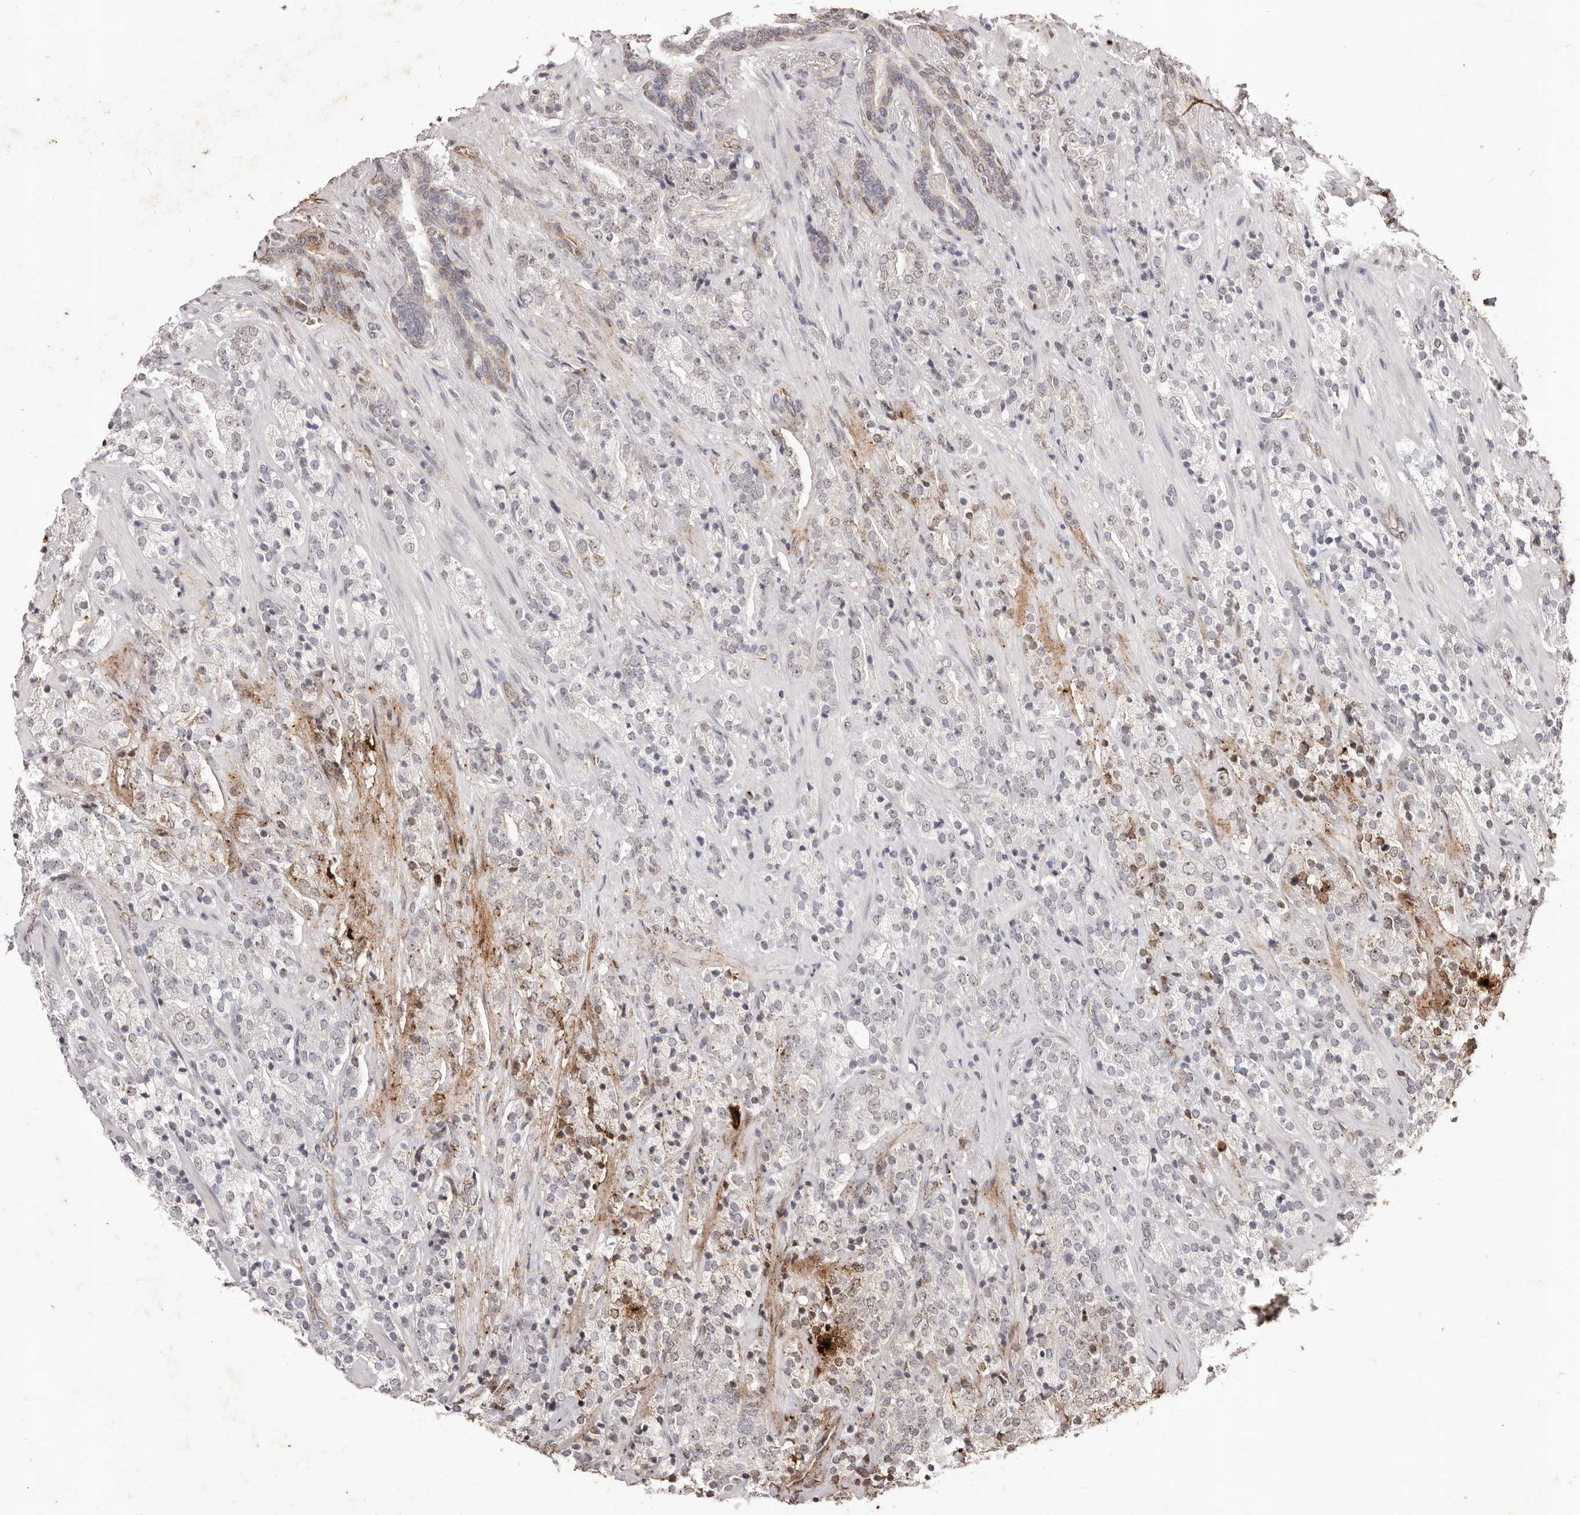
{"staining": {"intensity": "weak", "quantity": "<25%", "location": "cytoplasmic/membranous"}, "tissue": "prostate cancer", "cell_type": "Tumor cells", "image_type": "cancer", "snomed": [{"axis": "morphology", "description": "Adenocarcinoma, High grade"}, {"axis": "topography", "description": "Prostate"}], "caption": "This histopathology image is of prostate high-grade adenocarcinoma stained with immunohistochemistry (IHC) to label a protein in brown with the nuclei are counter-stained blue. There is no staining in tumor cells.", "gene": "RPS6KA5", "patient": {"sex": "male", "age": 71}}